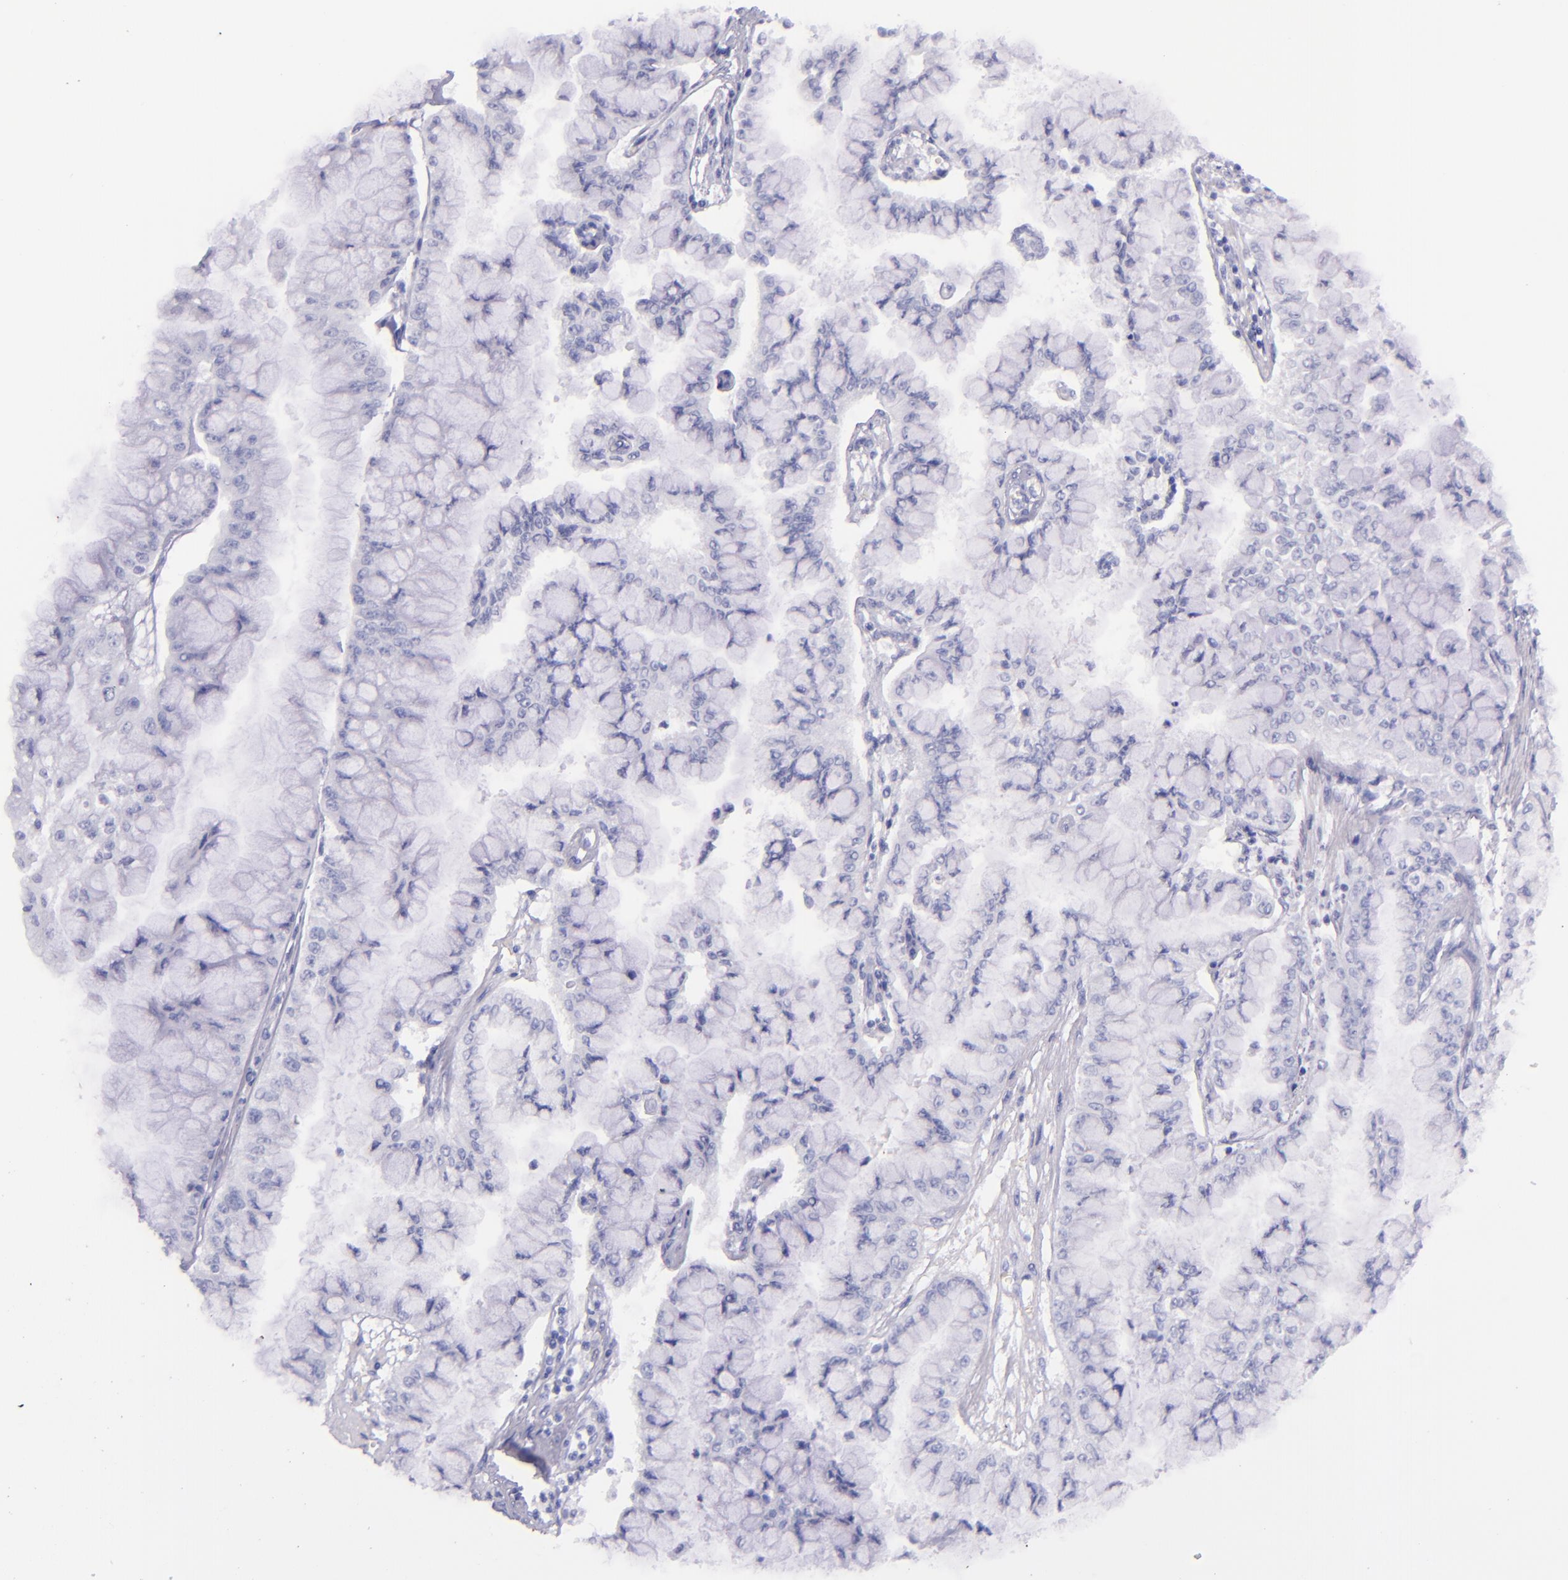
{"staining": {"intensity": "negative", "quantity": "none", "location": "none"}, "tissue": "liver cancer", "cell_type": "Tumor cells", "image_type": "cancer", "snomed": [{"axis": "morphology", "description": "Cholangiocarcinoma"}, {"axis": "topography", "description": "Liver"}], "caption": "The photomicrograph demonstrates no significant expression in tumor cells of cholangiocarcinoma (liver).", "gene": "SFTPB", "patient": {"sex": "female", "age": 79}}